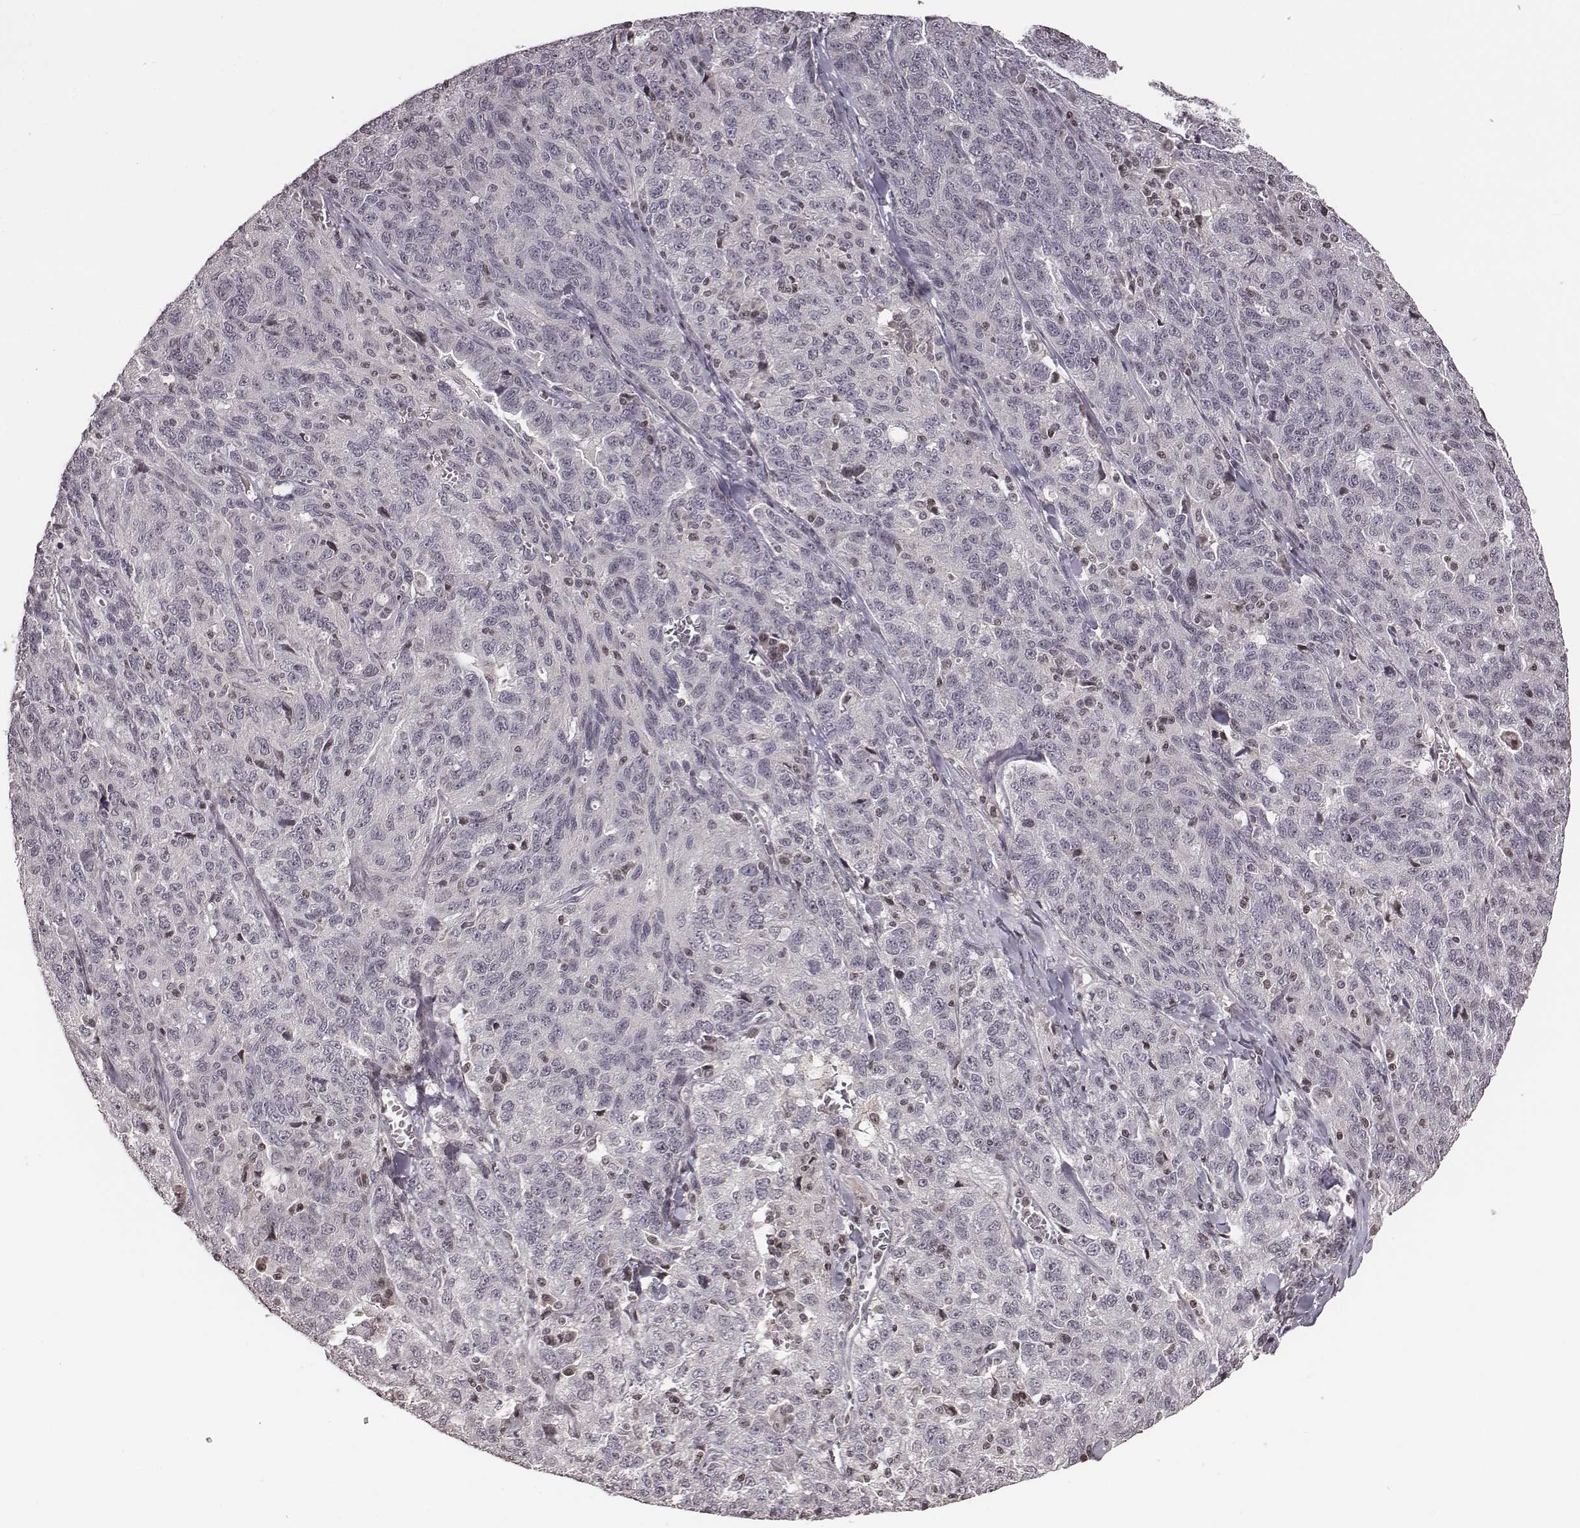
{"staining": {"intensity": "negative", "quantity": "none", "location": "none"}, "tissue": "ovarian cancer", "cell_type": "Tumor cells", "image_type": "cancer", "snomed": [{"axis": "morphology", "description": "Cystadenocarcinoma, serous, NOS"}, {"axis": "topography", "description": "Ovary"}], "caption": "IHC image of neoplastic tissue: human ovarian cancer (serous cystadenocarcinoma) stained with DAB (3,3'-diaminobenzidine) displays no significant protein staining in tumor cells.", "gene": "GRM4", "patient": {"sex": "female", "age": 71}}